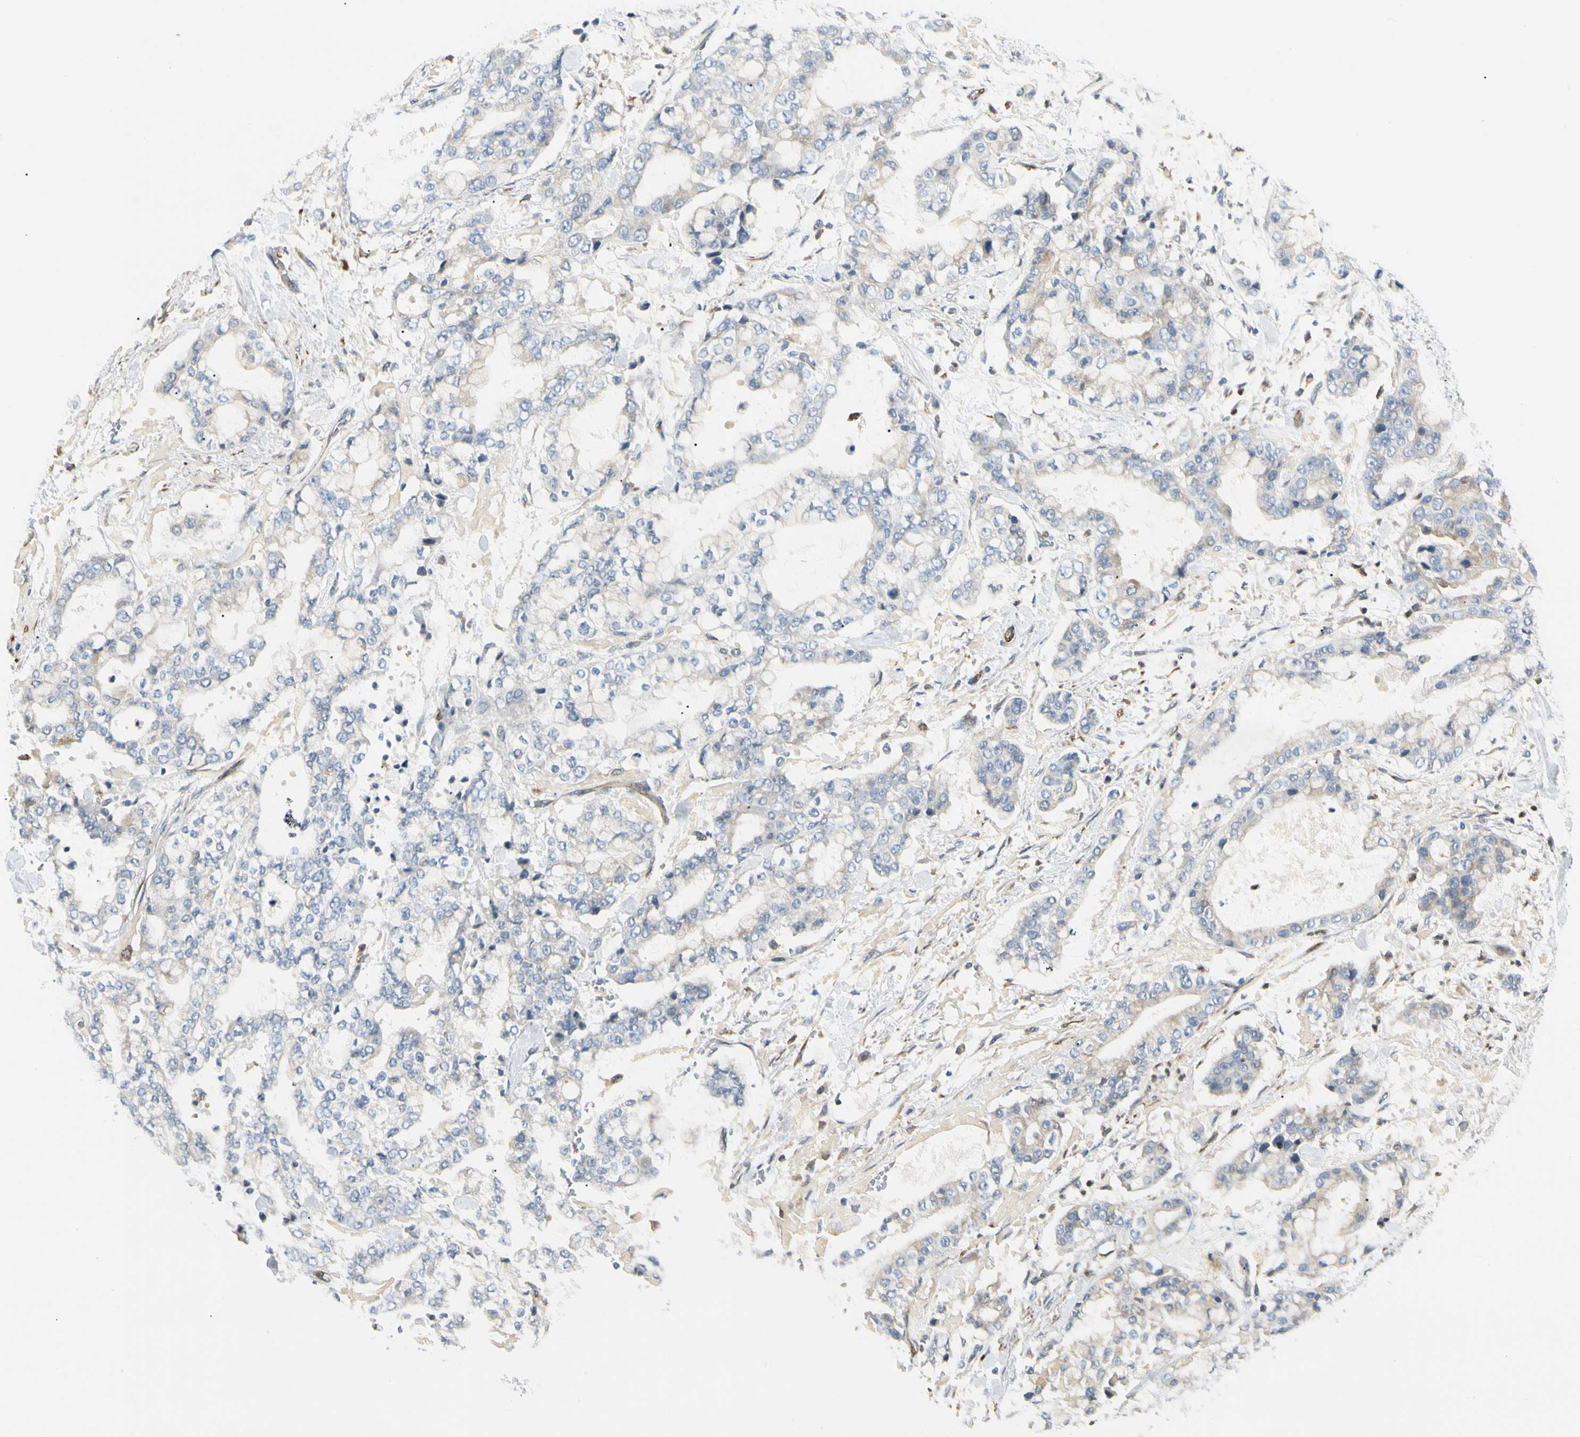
{"staining": {"intensity": "negative", "quantity": "none", "location": "none"}, "tissue": "stomach cancer", "cell_type": "Tumor cells", "image_type": "cancer", "snomed": [{"axis": "morphology", "description": "Normal tissue, NOS"}, {"axis": "morphology", "description": "Adenocarcinoma, NOS"}, {"axis": "topography", "description": "Stomach, upper"}, {"axis": "topography", "description": "Stomach"}], "caption": "Photomicrograph shows no significant protein expression in tumor cells of adenocarcinoma (stomach).", "gene": "LPCAT2", "patient": {"sex": "male", "age": 76}}